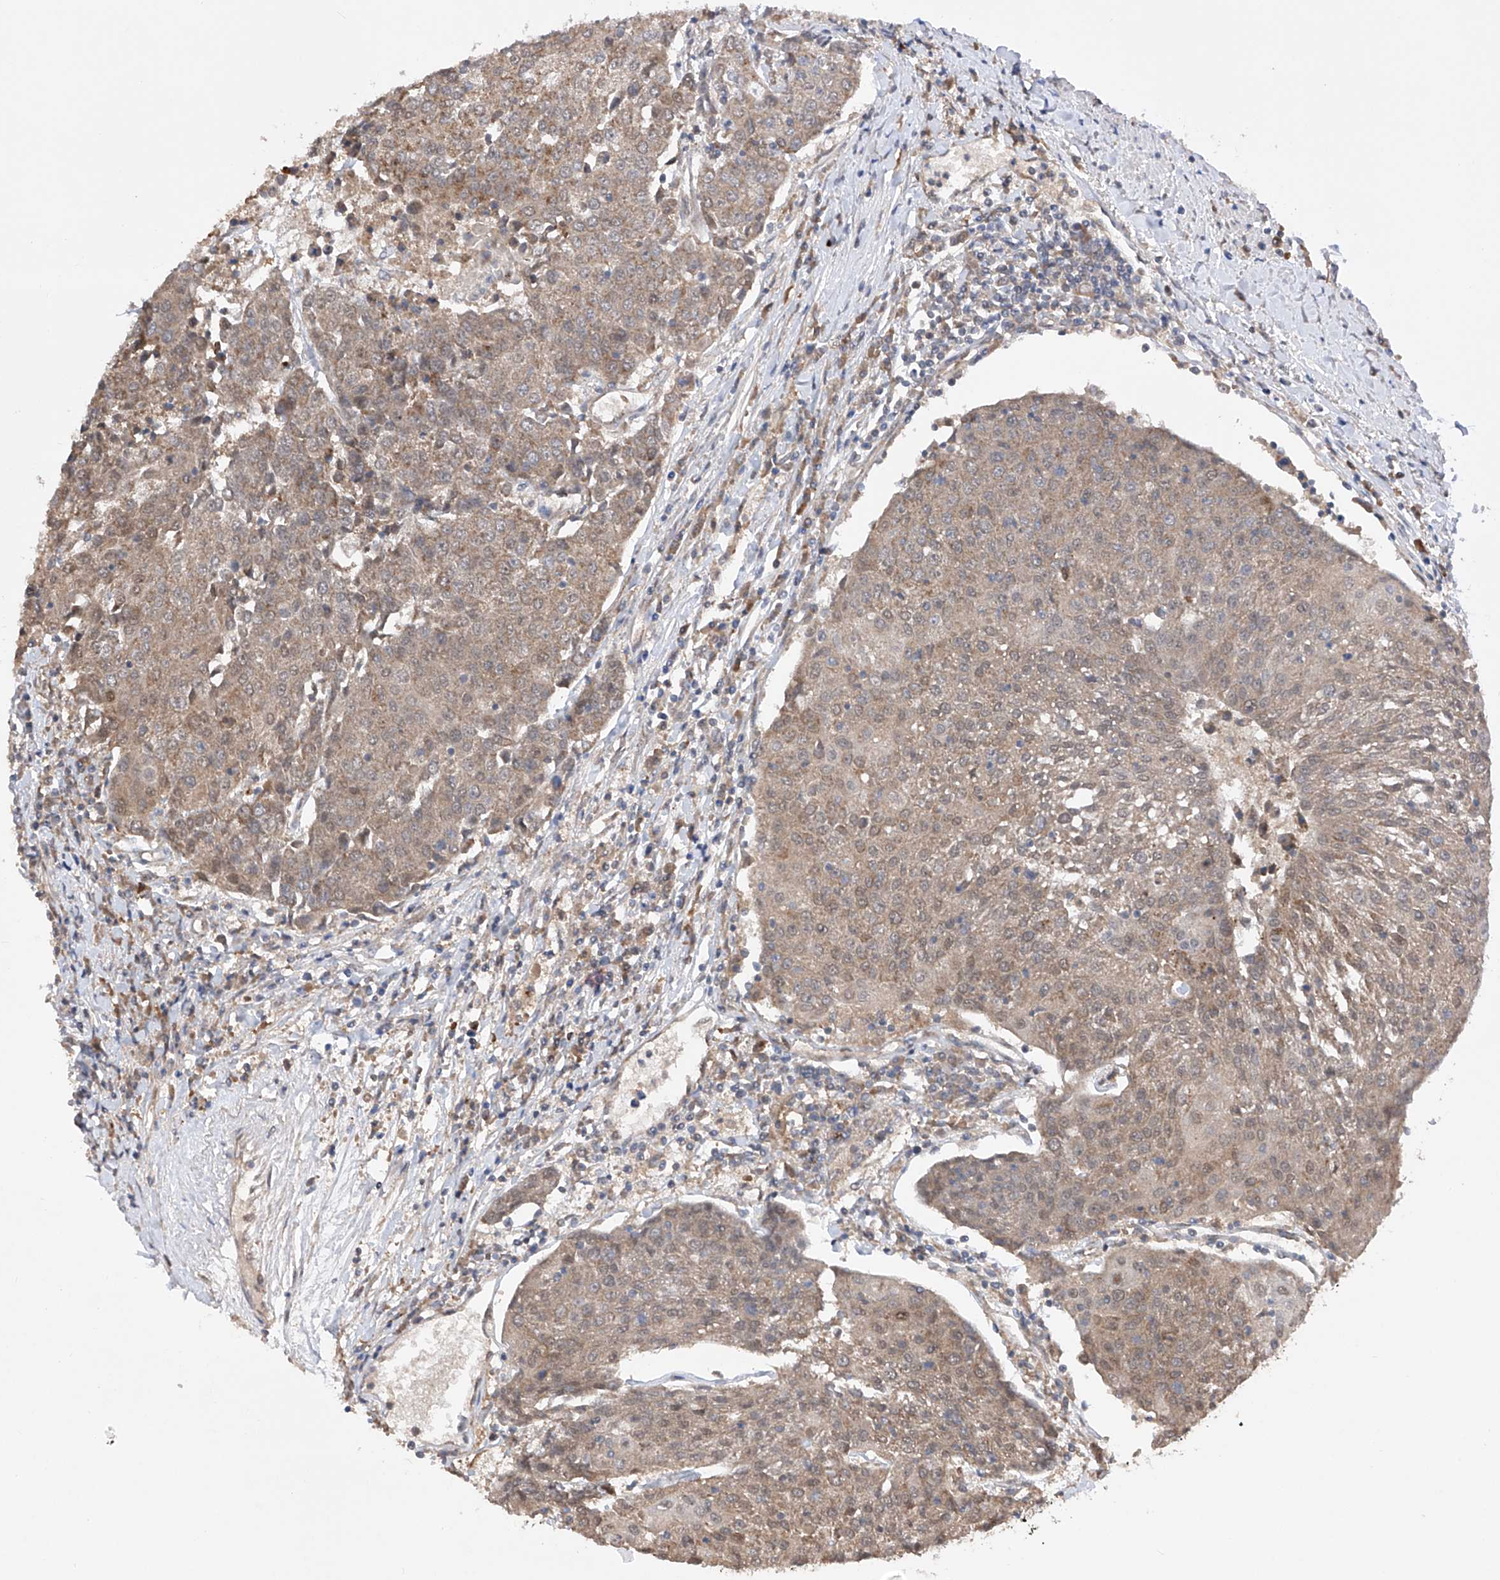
{"staining": {"intensity": "moderate", "quantity": ">75%", "location": "cytoplasmic/membranous"}, "tissue": "urothelial cancer", "cell_type": "Tumor cells", "image_type": "cancer", "snomed": [{"axis": "morphology", "description": "Urothelial carcinoma, High grade"}, {"axis": "topography", "description": "Urinary bladder"}], "caption": "The photomicrograph shows a brown stain indicating the presence of a protein in the cytoplasmic/membranous of tumor cells in high-grade urothelial carcinoma.", "gene": "SDHAF4", "patient": {"sex": "female", "age": 85}}